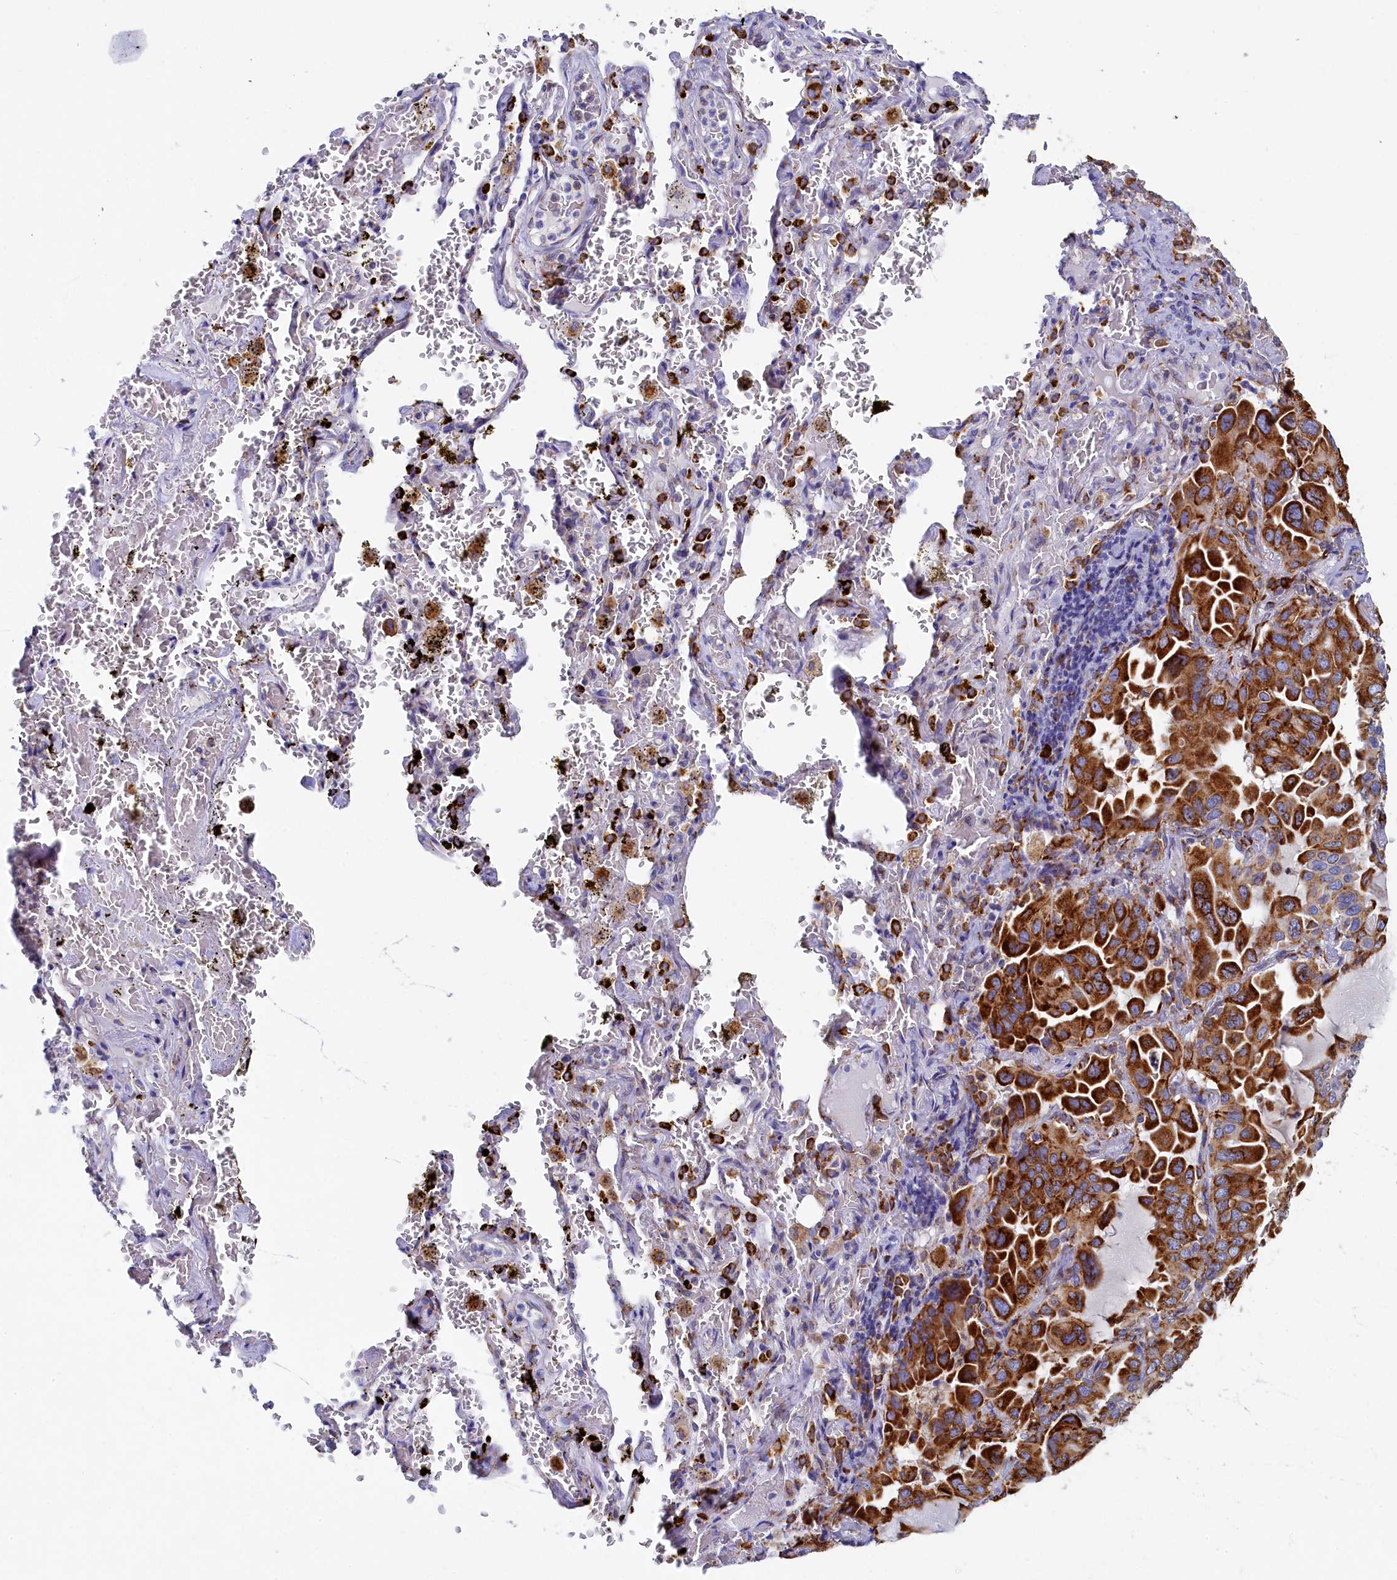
{"staining": {"intensity": "strong", "quantity": ">75%", "location": "cytoplasmic/membranous"}, "tissue": "lung cancer", "cell_type": "Tumor cells", "image_type": "cancer", "snomed": [{"axis": "morphology", "description": "Adenocarcinoma, NOS"}, {"axis": "topography", "description": "Lung"}], "caption": "DAB (3,3'-diaminobenzidine) immunohistochemical staining of lung cancer displays strong cytoplasmic/membranous protein staining in approximately >75% of tumor cells. Immunohistochemistry (ihc) stains the protein of interest in brown and the nuclei are stained blue.", "gene": "TMEM18", "patient": {"sex": "male", "age": 64}}